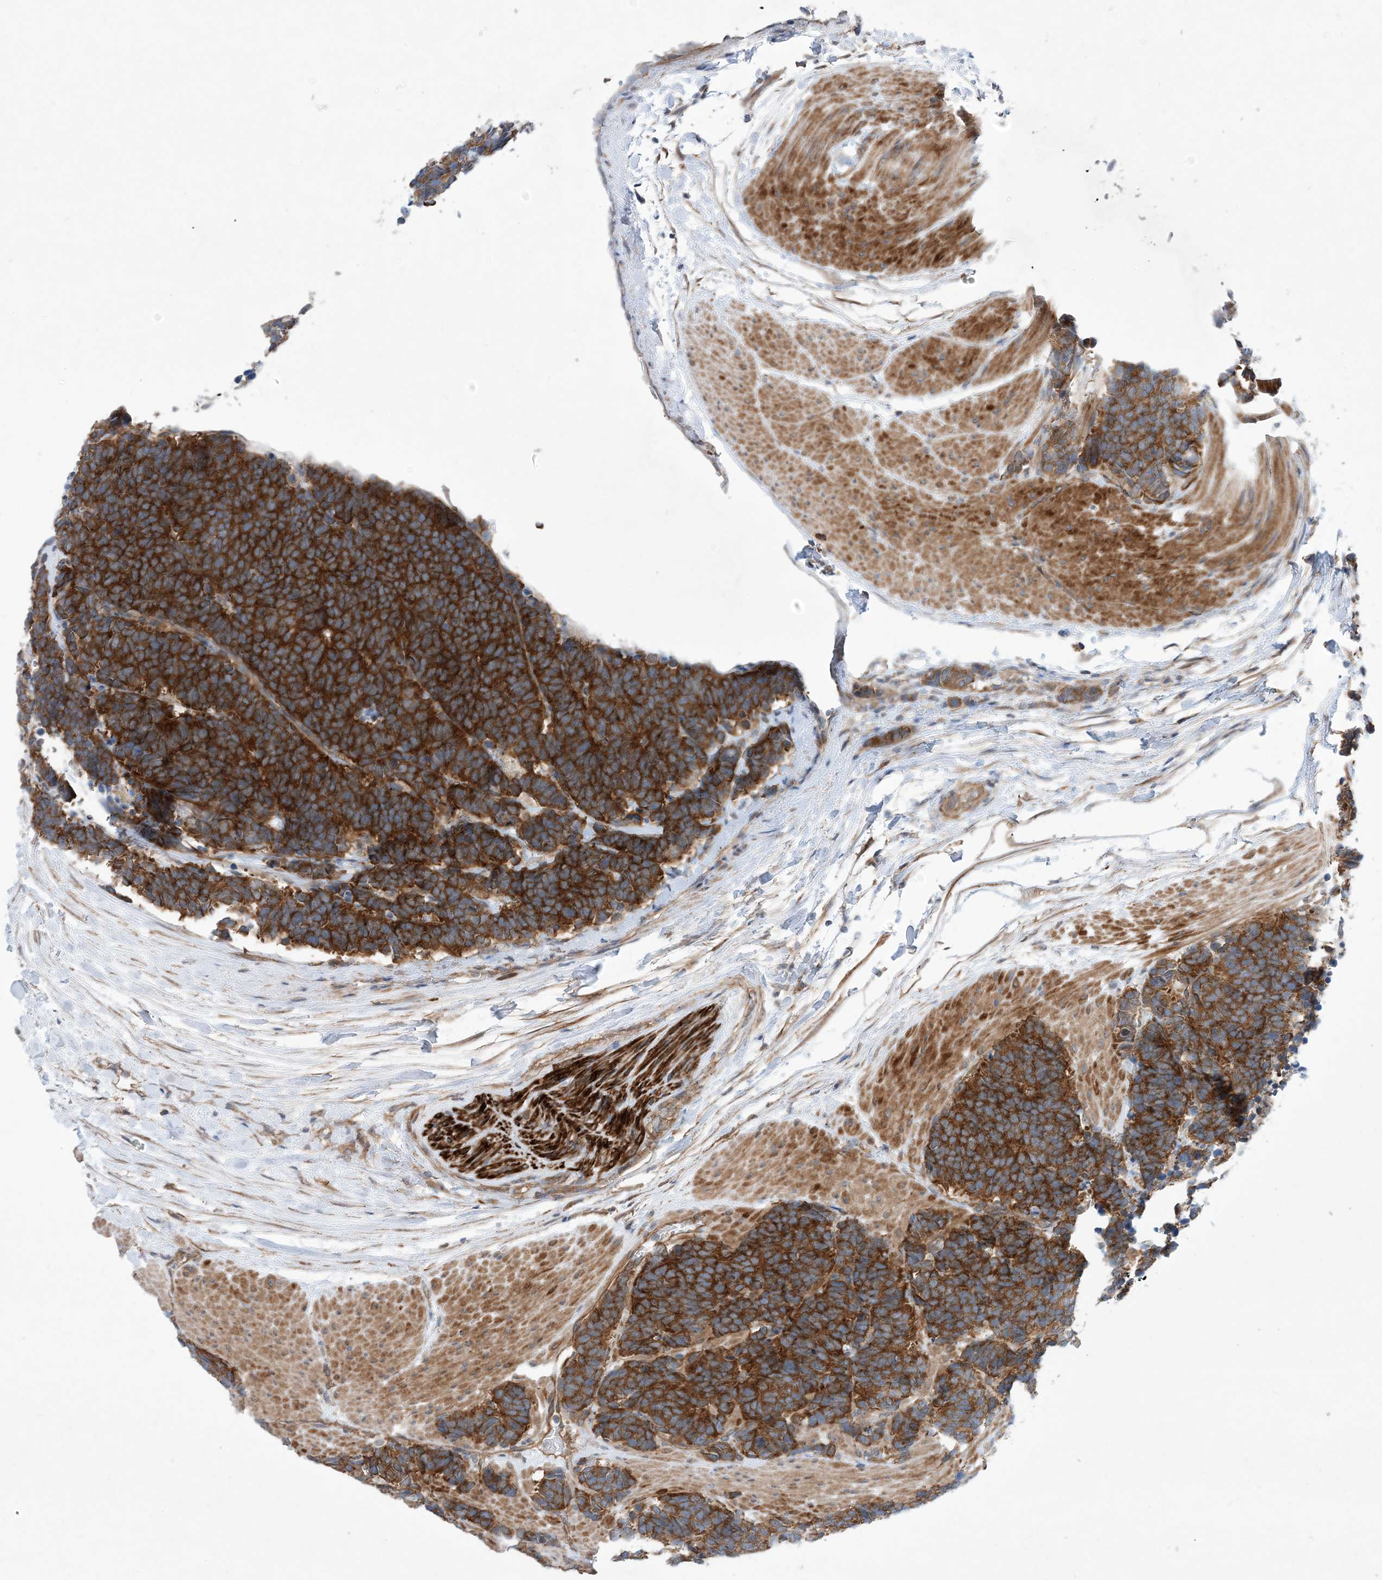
{"staining": {"intensity": "strong", "quantity": ">75%", "location": "cytoplasmic/membranous"}, "tissue": "carcinoid", "cell_type": "Tumor cells", "image_type": "cancer", "snomed": [{"axis": "morphology", "description": "Carcinoma, NOS"}, {"axis": "morphology", "description": "Carcinoid, malignant, NOS"}, {"axis": "topography", "description": "Urinary bladder"}], "caption": "Carcinoid stained with a brown dye reveals strong cytoplasmic/membranous positive expression in approximately >75% of tumor cells.", "gene": "EHBP1", "patient": {"sex": "male", "age": 57}}